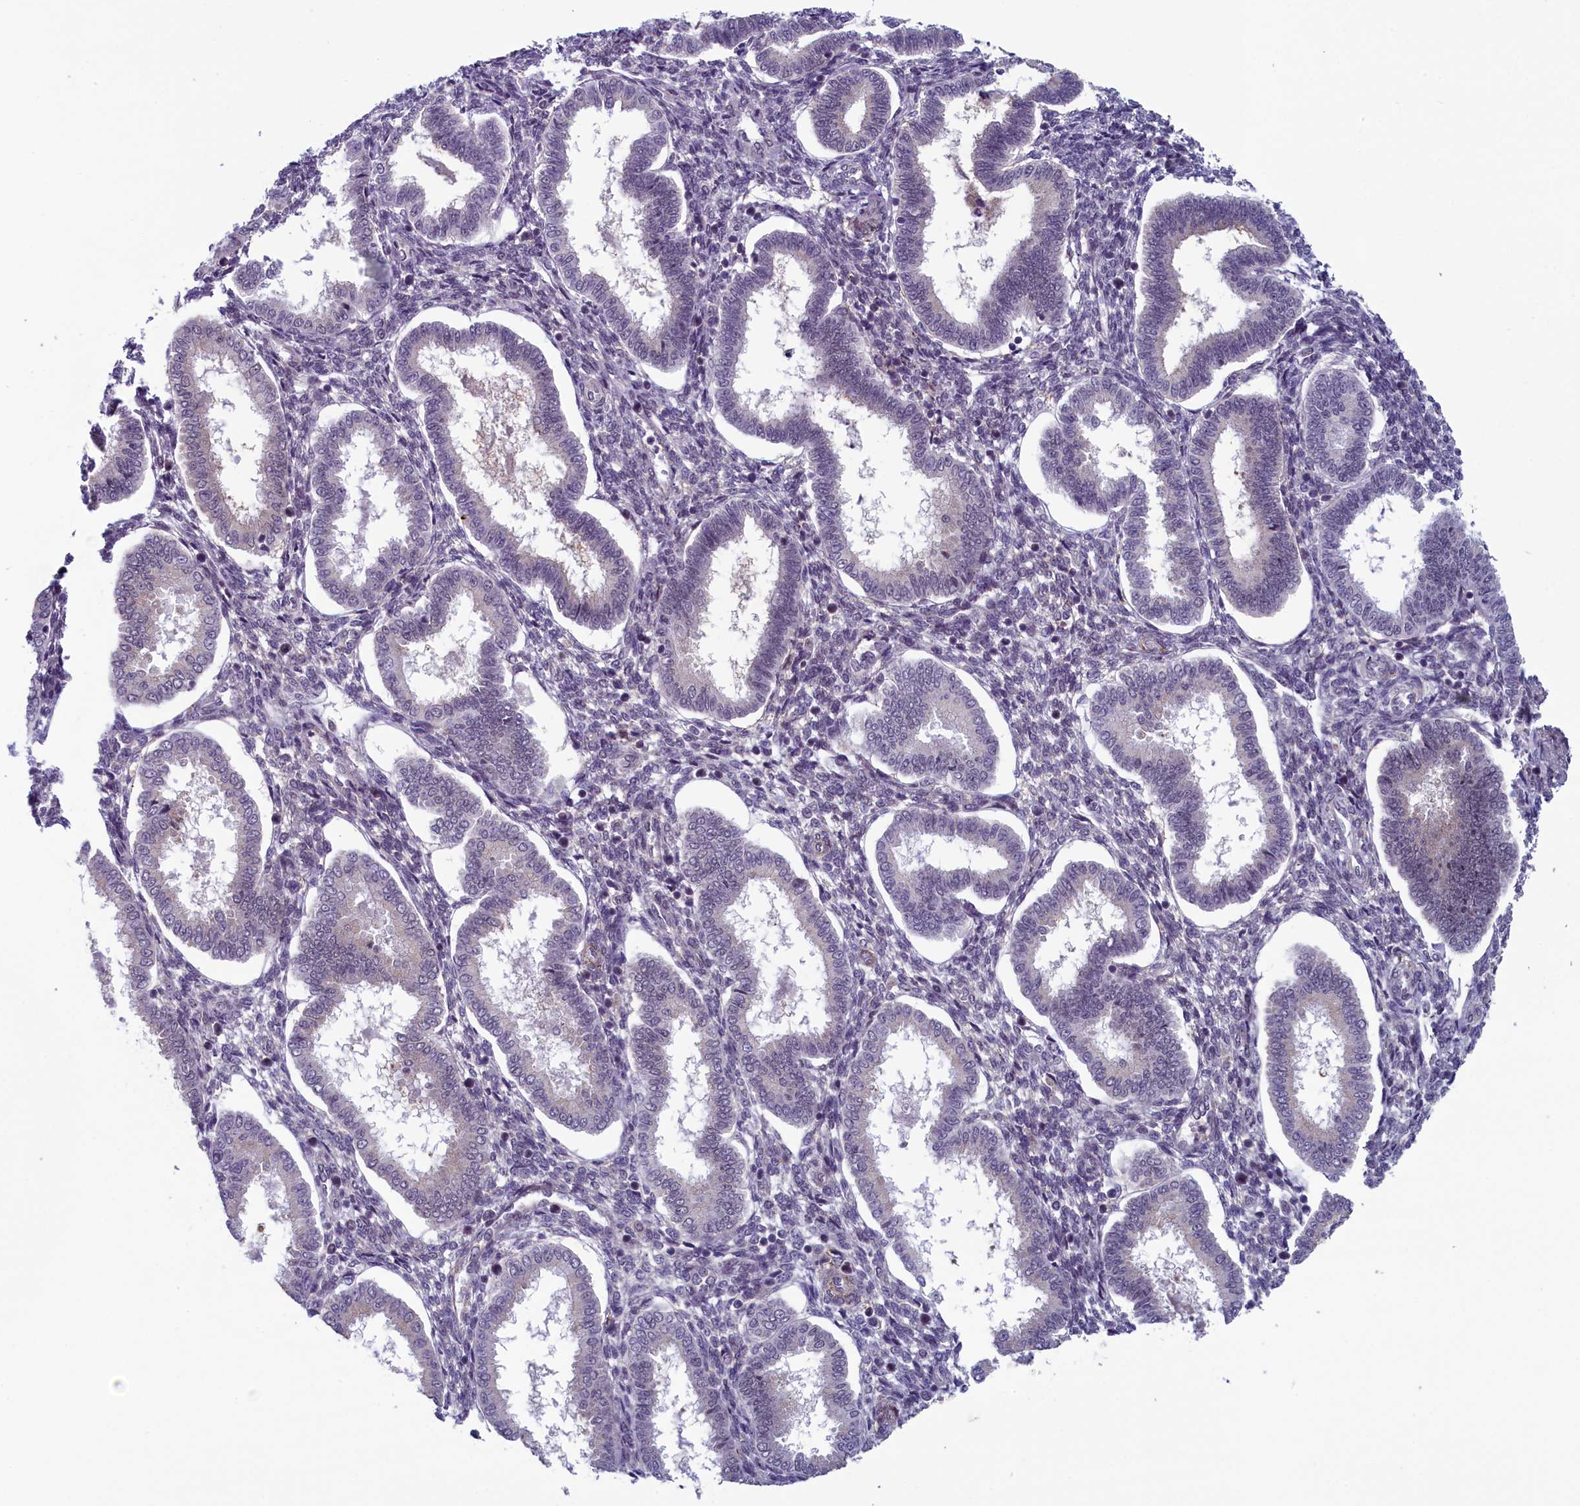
{"staining": {"intensity": "negative", "quantity": "none", "location": "none"}, "tissue": "endometrium", "cell_type": "Cells in endometrial stroma", "image_type": "normal", "snomed": [{"axis": "morphology", "description": "Normal tissue, NOS"}, {"axis": "topography", "description": "Endometrium"}], "caption": "A histopathology image of endometrium stained for a protein displays no brown staining in cells in endometrial stroma. Brightfield microscopy of immunohistochemistry (IHC) stained with DAB (3,3'-diaminobenzidine) (brown) and hematoxylin (blue), captured at high magnification.", "gene": "CNEP1R1", "patient": {"sex": "female", "age": 24}}